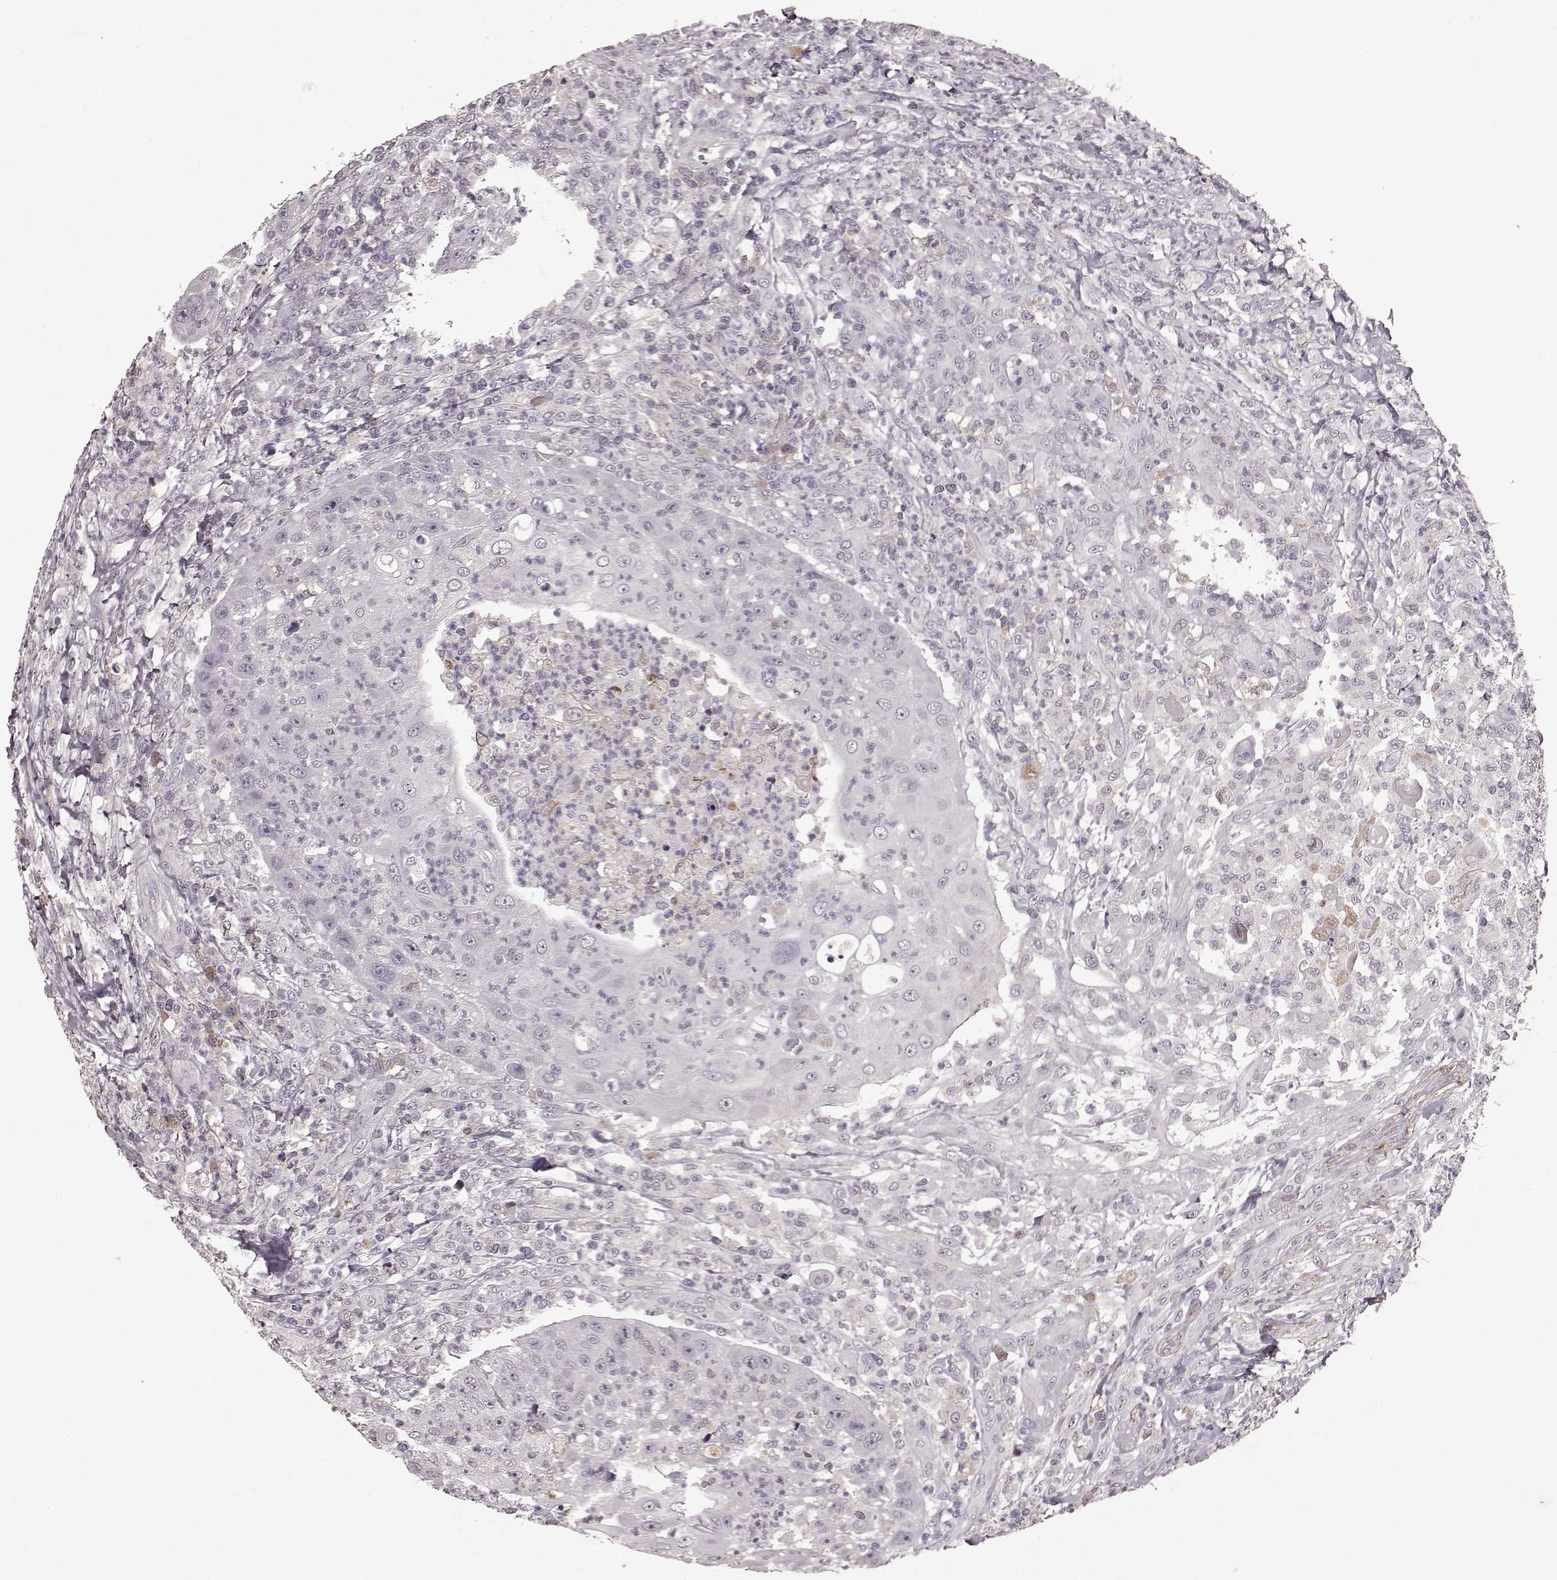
{"staining": {"intensity": "negative", "quantity": "none", "location": "none"}, "tissue": "head and neck cancer", "cell_type": "Tumor cells", "image_type": "cancer", "snomed": [{"axis": "morphology", "description": "Squamous cell carcinoma, NOS"}, {"axis": "topography", "description": "Head-Neck"}], "caption": "High magnification brightfield microscopy of squamous cell carcinoma (head and neck) stained with DAB (3,3'-diaminobenzidine) (brown) and counterstained with hematoxylin (blue): tumor cells show no significant positivity. The staining is performed using DAB brown chromogen with nuclei counter-stained in using hematoxylin.", "gene": "FRRS1L", "patient": {"sex": "male", "age": 69}}